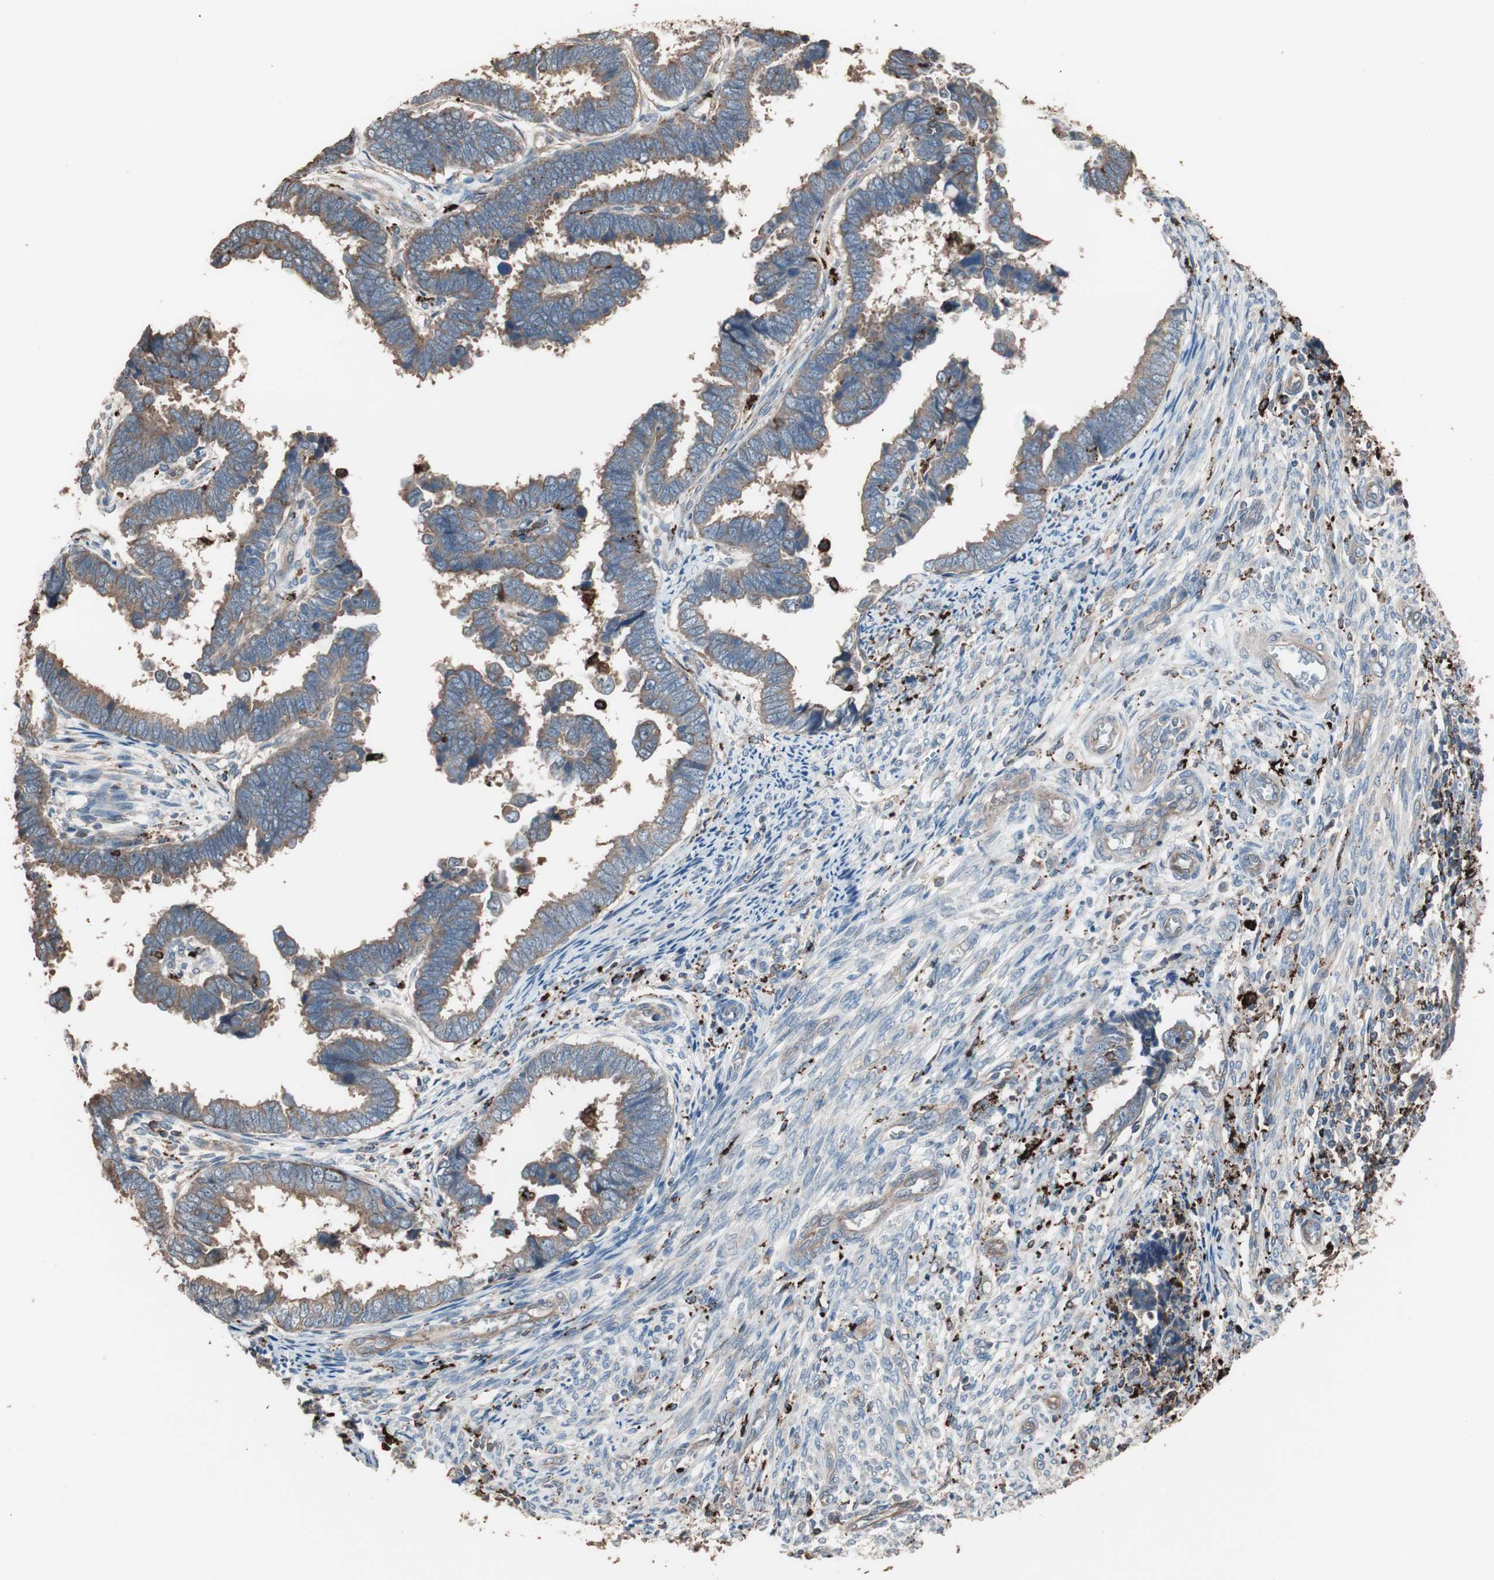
{"staining": {"intensity": "moderate", "quantity": ">75%", "location": "cytoplasmic/membranous"}, "tissue": "endometrial cancer", "cell_type": "Tumor cells", "image_type": "cancer", "snomed": [{"axis": "morphology", "description": "Adenocarcinoma, NOS"}, {"axis": "topography", "description": "Endometrium"}], "caption": "Protein staining demonstrates moderate cytoplasmic/membranous positivity in about >75% of tumor cells in endometrial cancer.", "gene": "CCT3", "patient": {"sex": "female", "age": 75}}